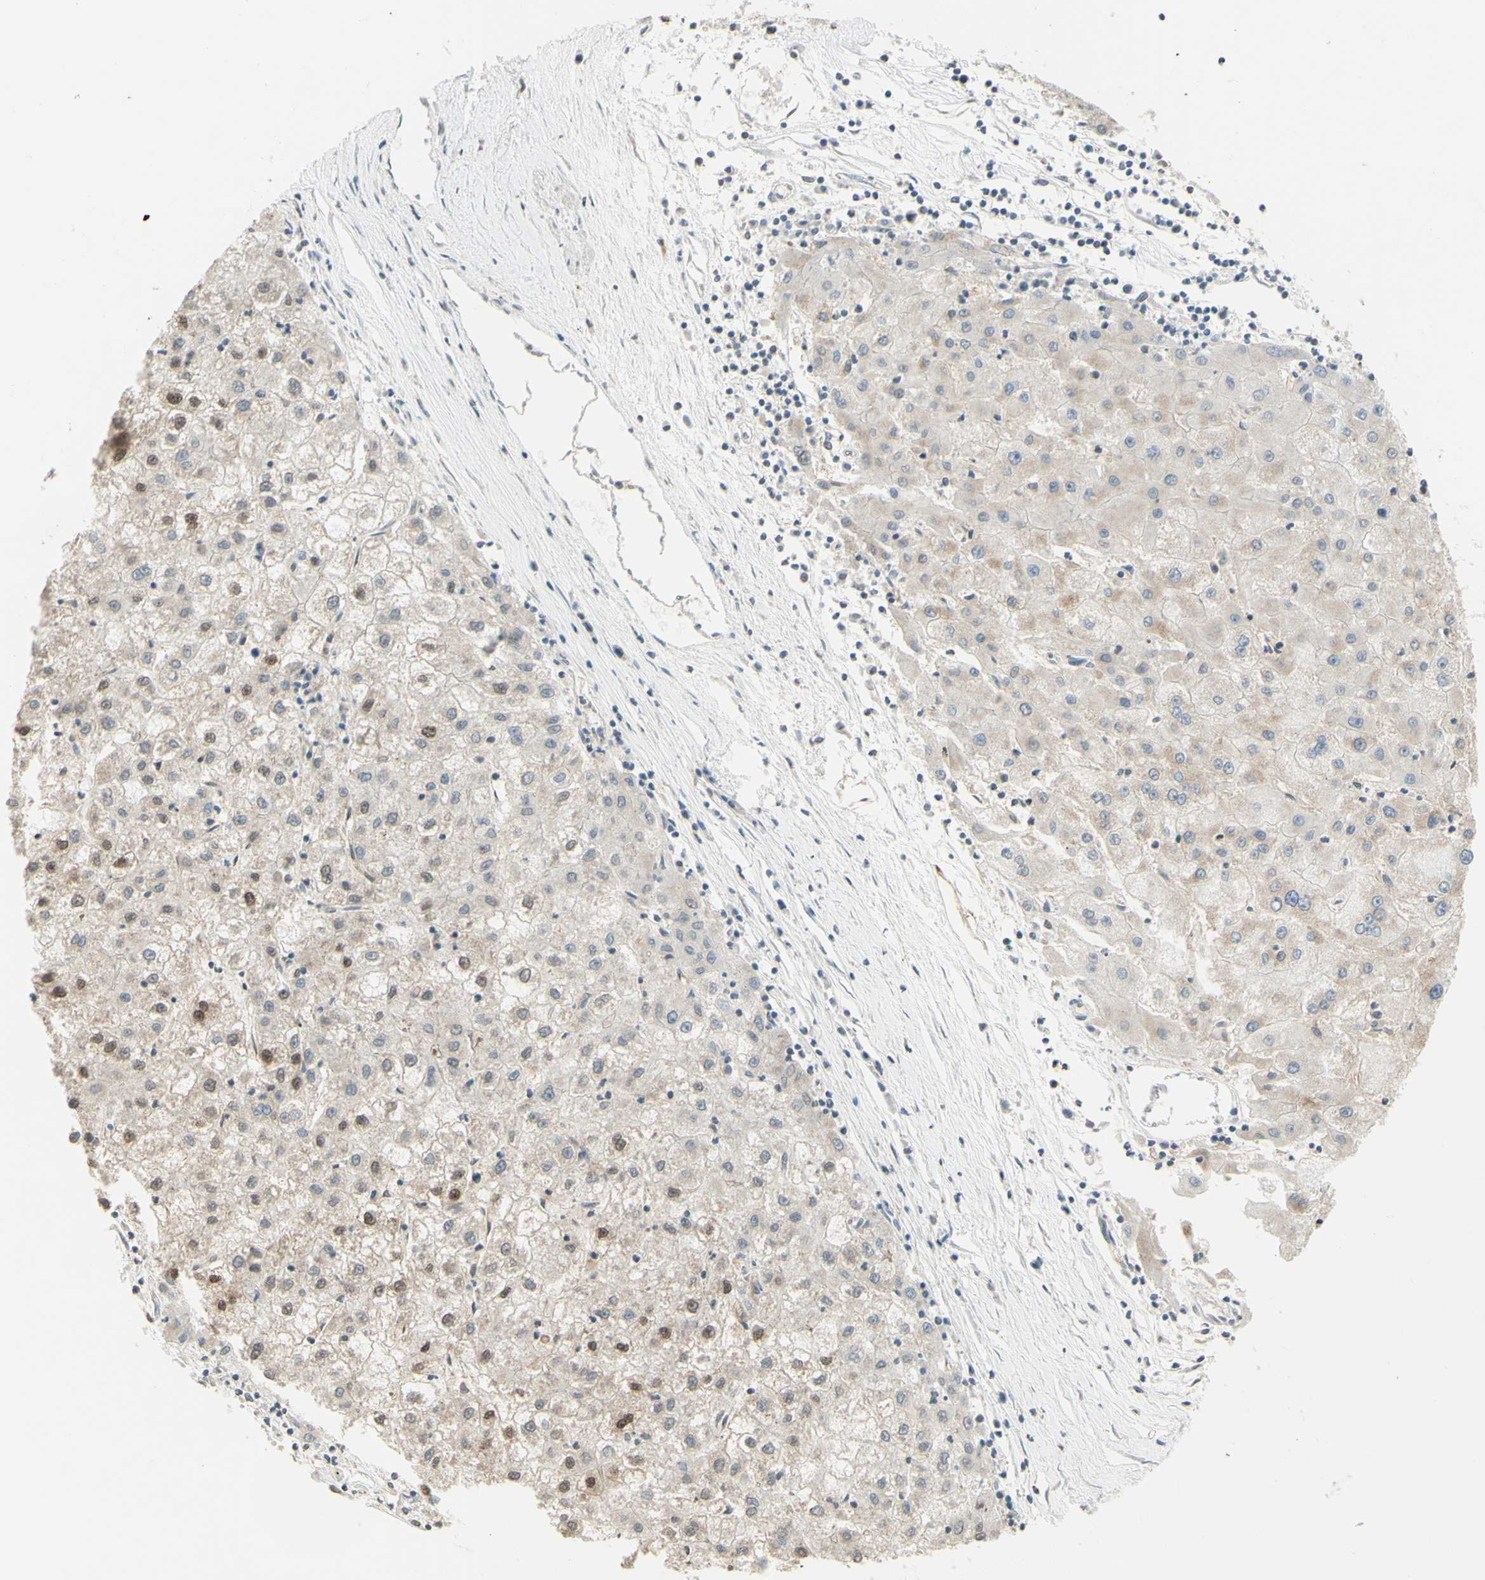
{"staining": {"intensity": "weak", "quantity": "25%-75%", "location": "cytoplasmic/membranous,nuclear"}, "tissue": "liver cancer", "cell_type": "Tumor cells", "image_type": "cancer", "snomed": [{"axis": "morphology", "description": "Carcinoma, Hepatocellular, NOS"}, {"axis": "topography", "description": "Liver"}], "caption": "DAB (3,3'-diaminobenzidine) immunohistochemical staining of human liver hepatocellular carcinoma displays weak cytoplasmic/membranous and nuclear protein positivity in about 25%-75% of tumor cells. (DAB = brown stain, brightfield microscopy at high magnification).", "gene": "CDKL5", "patient": {"sex": "male", "age": 72}}